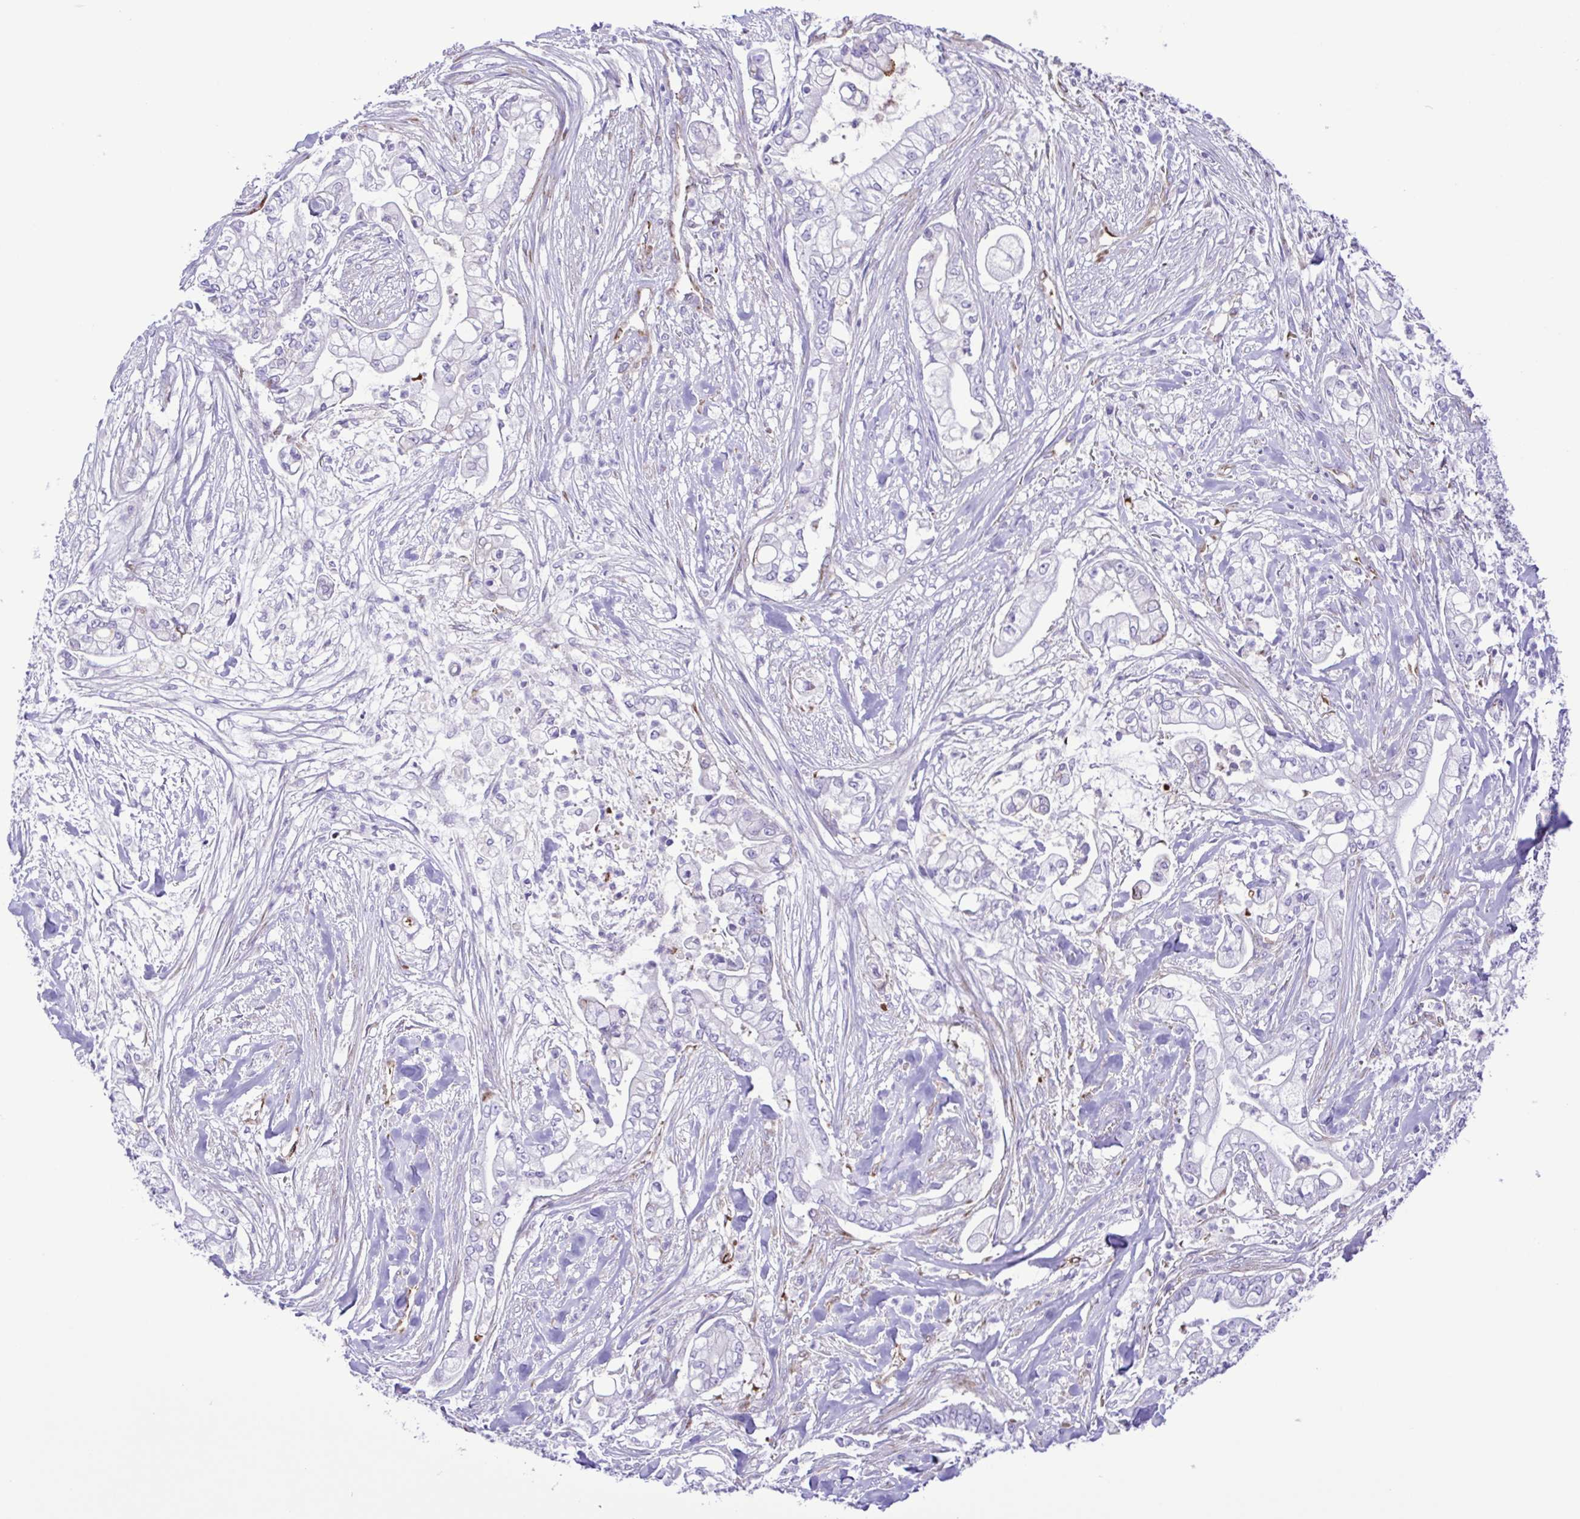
{"staining": {"intensity": "negative", "quantity": "none", "location": "none"}, "tissue": "pancreatic cancer", "cell_type": "Tumor cells", "image_type": "cancer", "snomed": [{"axis": "morphology", "description": "Adenocarcinoma, NOS"}, {"axis": "topography", "description": "Pancreas"}], "caption": "High power microscopy photomicrograph of an immunohistochemistry (IHC) image of pancreatic cancer, revealing no significant positivity in tumor cells.", "gene": "FLT1", "patient": {"sex": "female", "age": 69}}